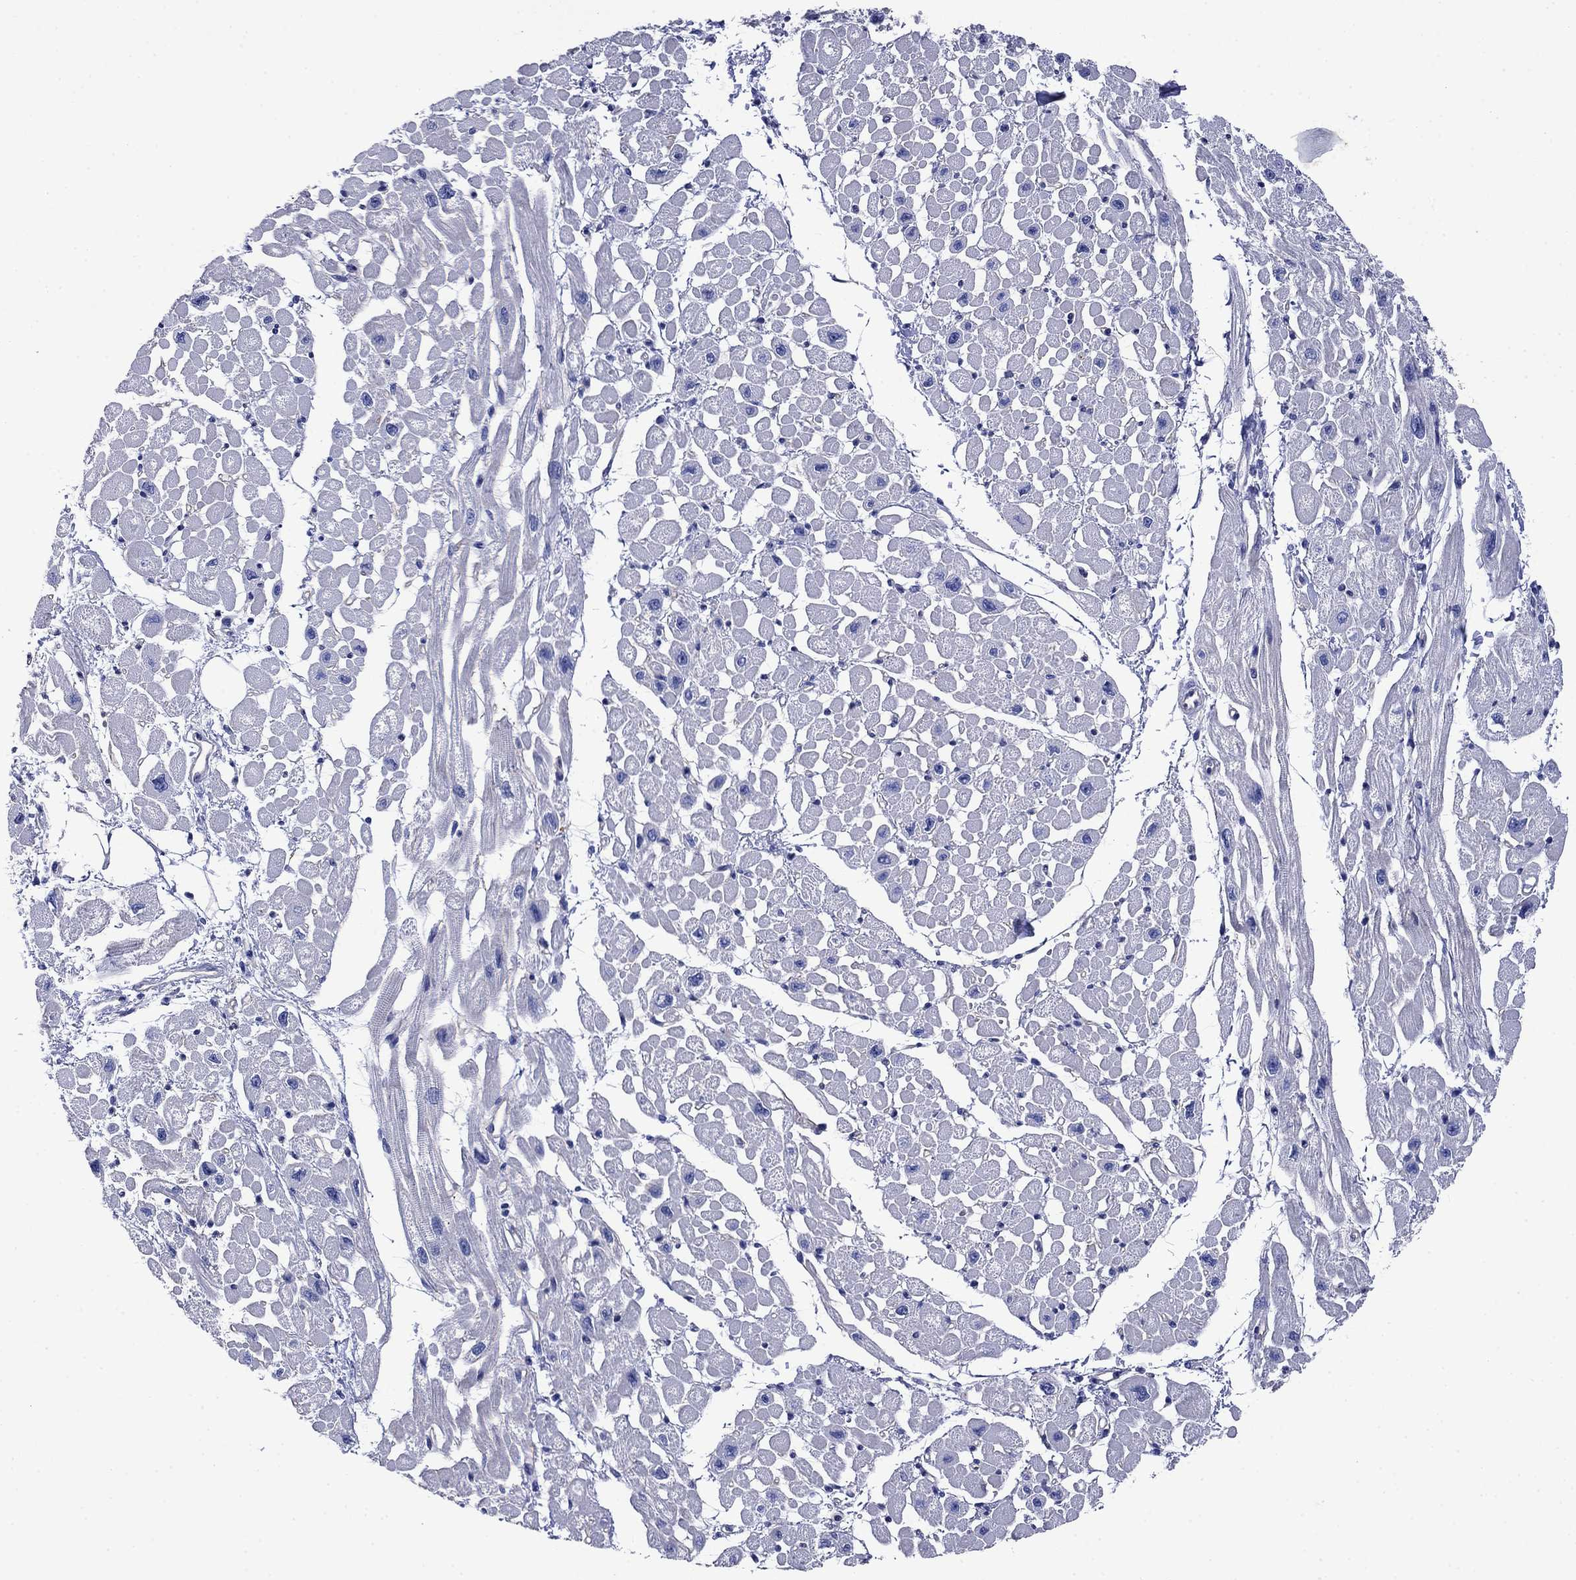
{"staining": {"intensity": "negative", "quantity": "none", "location": "none"}, "tissue": "heart muscle", "cell_type": "Cardiomyocytes", "image_type": "normal", "snomed": [{"axis": "morphology", "description": "Normal tissue, NOS"}, {"axis": "topography", "description": "Heart"}], "caption": "Protein analysis of normal heart muscle reveals no significant staining in cardiomyocytes.", "gene": "SLC1A2", "patient": {"sex": "male", "age": 66}}